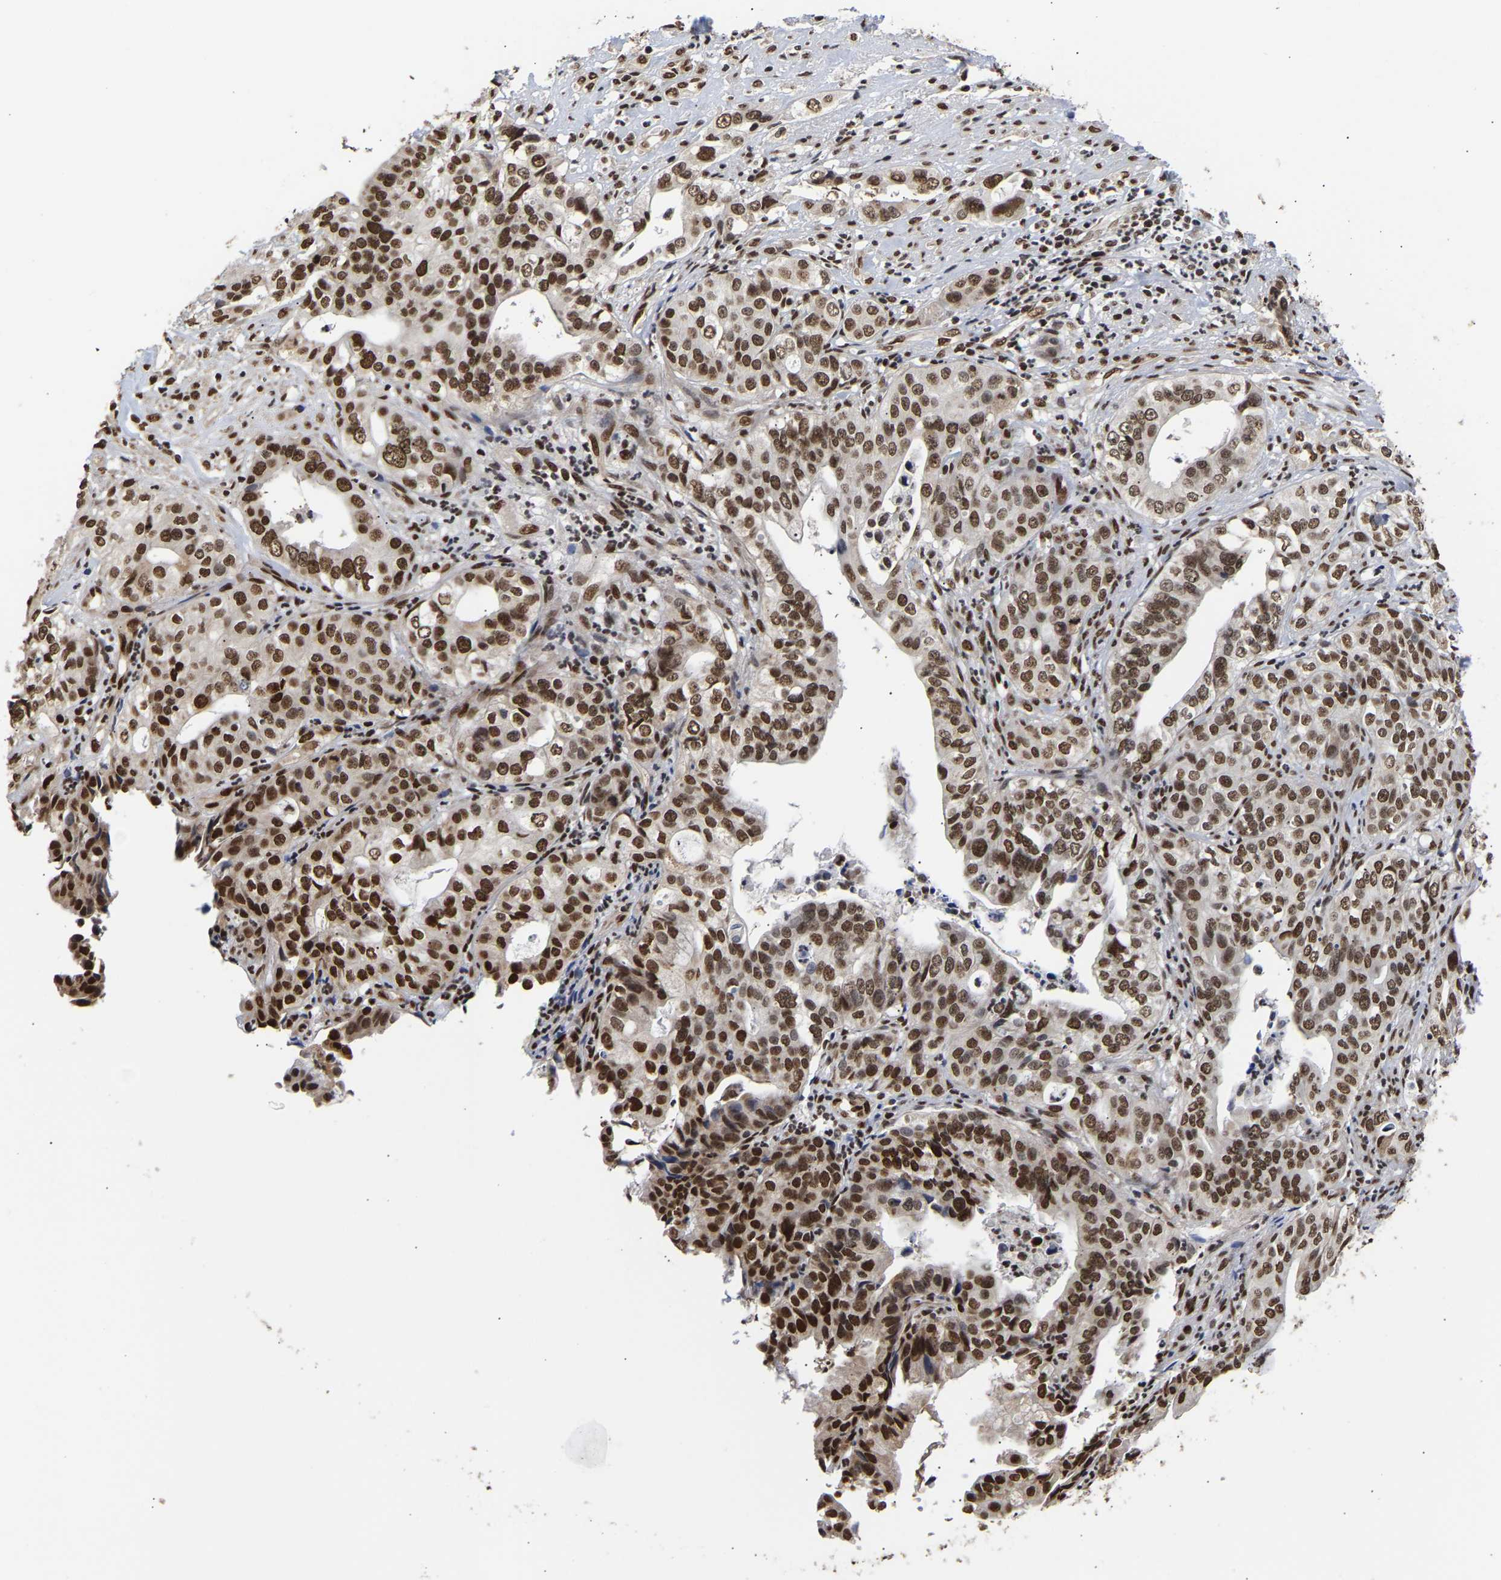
{"staining": {"intensity": "strong", "quantity": ">75%", "location": "nuclear"}, "tissue": "liver cancer", "cell_type": "Tumor cells", "image_type": "cancer", "snomed": [{"axis": "morphology", "description": "Cholangiocarcinoma"}, {"axis": "topography", "description": "Liver"}], "caption": "Approximately >75% of tumor cells in liver cancer display strong nuclear protein expression as visualized by brown immunohistochemical staining.", "gene": "PSIP1", "patient": {"sex": "female", "age": 61}}